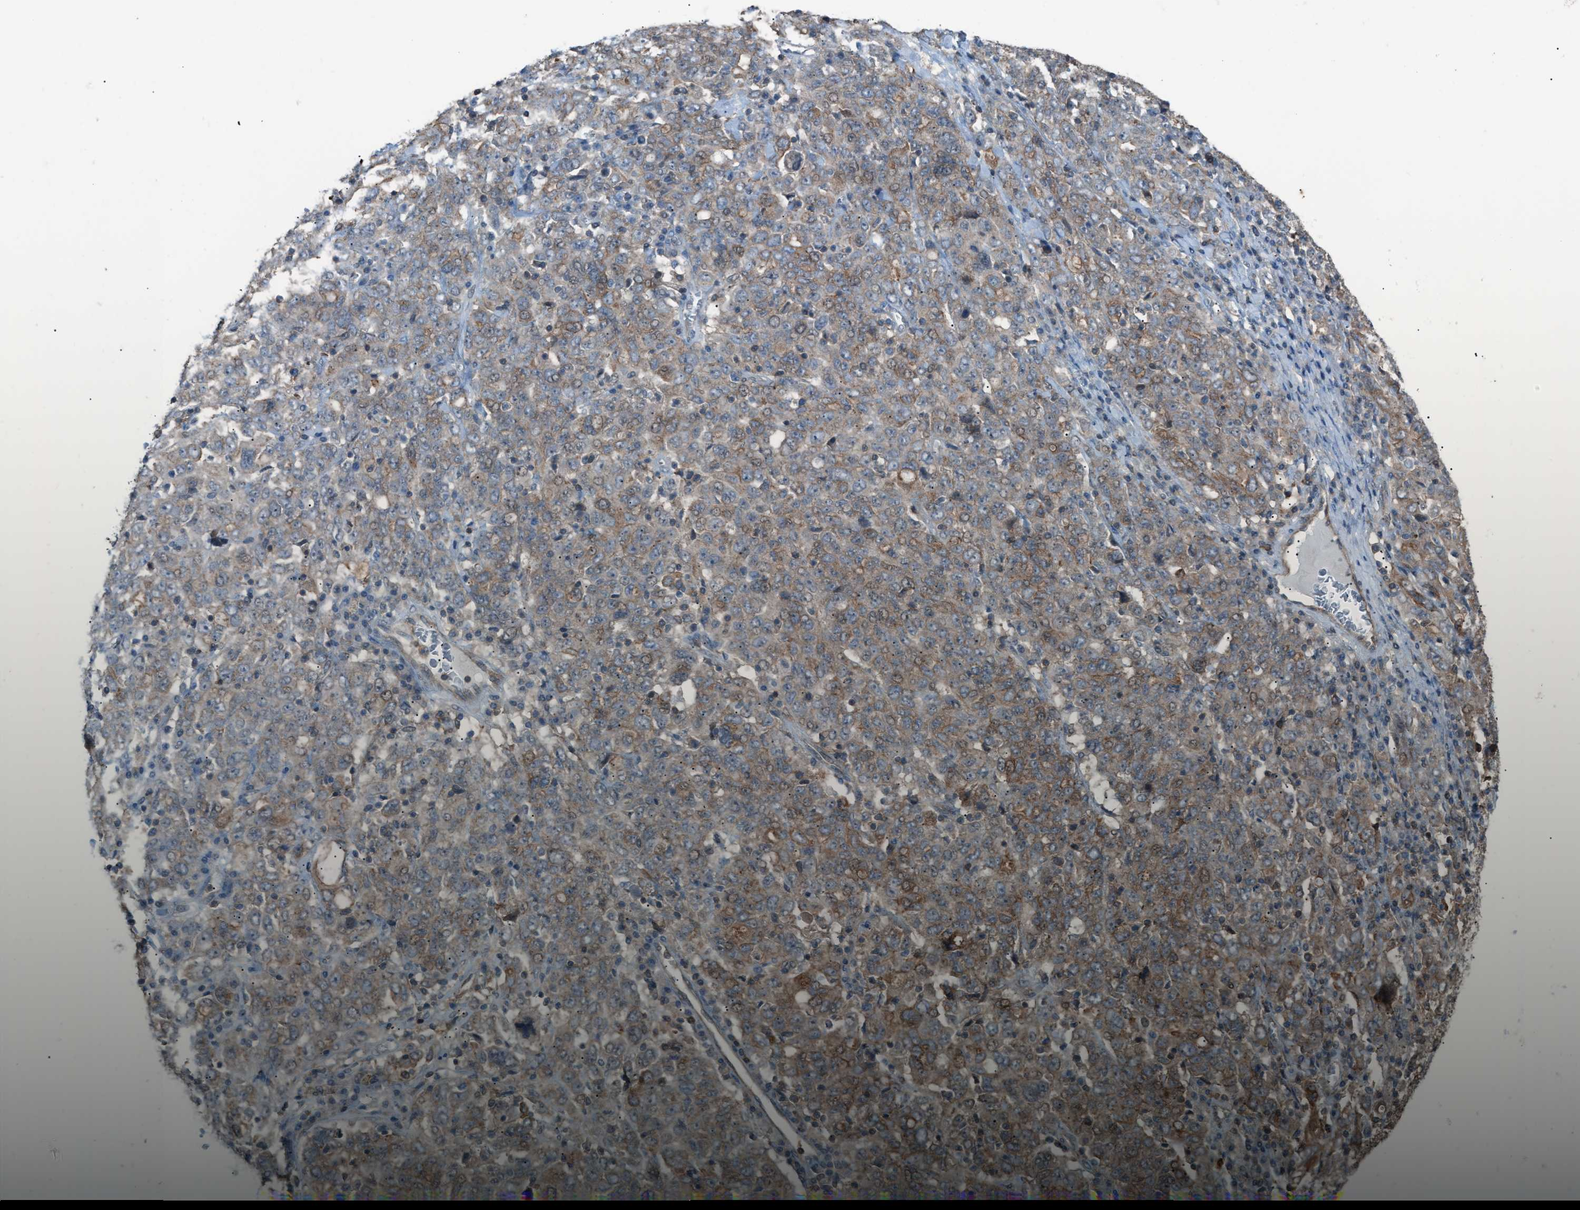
{"staining": {"intensity": "moderate", "quantity": "25%-75%", "location": "cytoplasmic/membranous"}, "tissue": "ovarian cancer", "cell_type": "Tumor cells", "image_type": "cancer", "snomed": [{"axis": "morphology", "description": "Carcinoma, endometroid"}, {"axis": "topography", "description": "Ovary"}], "caption": "IHC histopathology image of neoplastic tissue: human ovarian cancer stained using immunohistochemistry (IHC) exhibits medium levels of moderate protein expression localized specifically in the cytoplasmic/membranous of tumor cells, appearing as a cytoplasmic/membranous brown color.", "gene": "DYRK1A", "patient": {"sex": "female", "age": 62}}